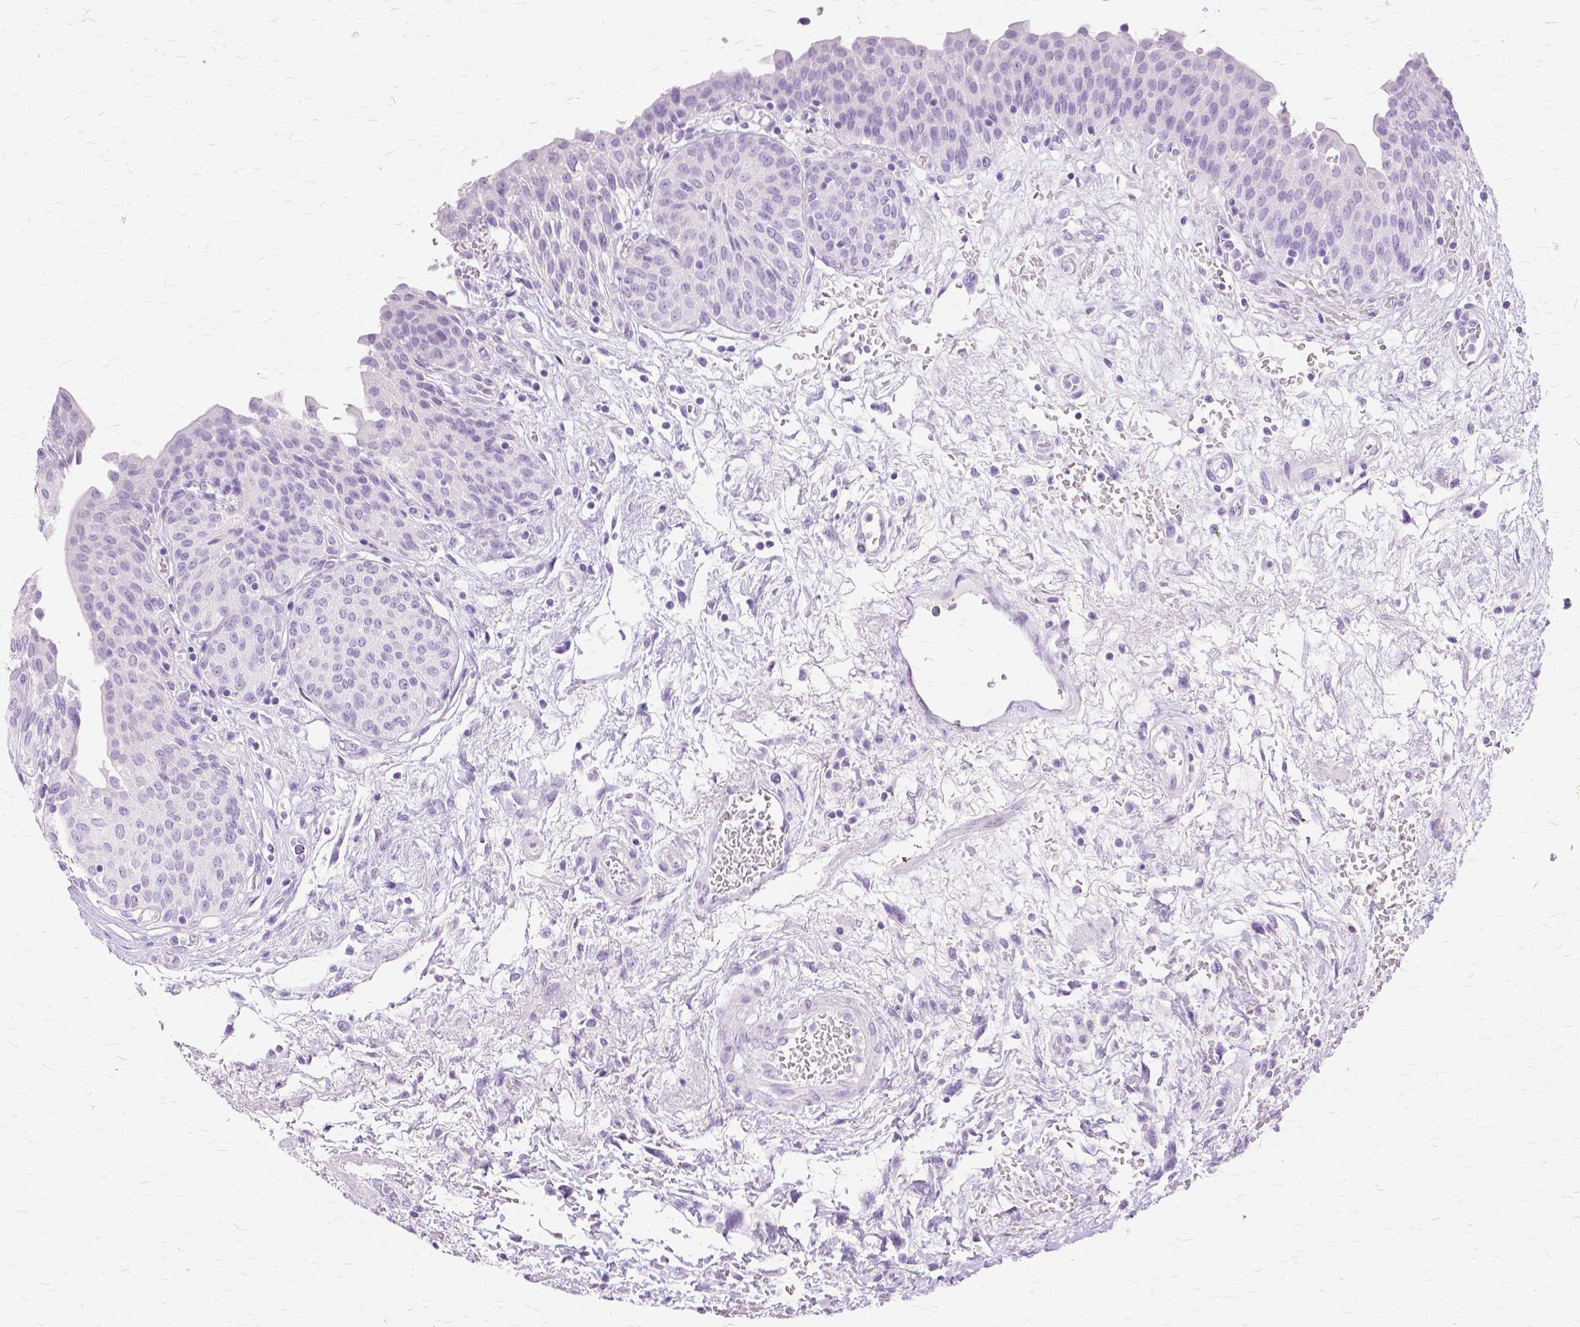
{"staining": {"intensity": "negative", "quantity": "none", "location": "none"}, "tissue": "urinary bladder", "cell_type": "Urothelial cells", "image_type": "normal", "snomed": [{"axis": "morphology", "description": "Normal tissue, NOS"}, {"axis": "topography", "description": "Urinary bladder"}], "caption": "Protein analysis of benign urinary bladder reveals no significant staining in urothelial cells.", "gene": "TGM1", "patient": {"sex": "male", "age": 68}}